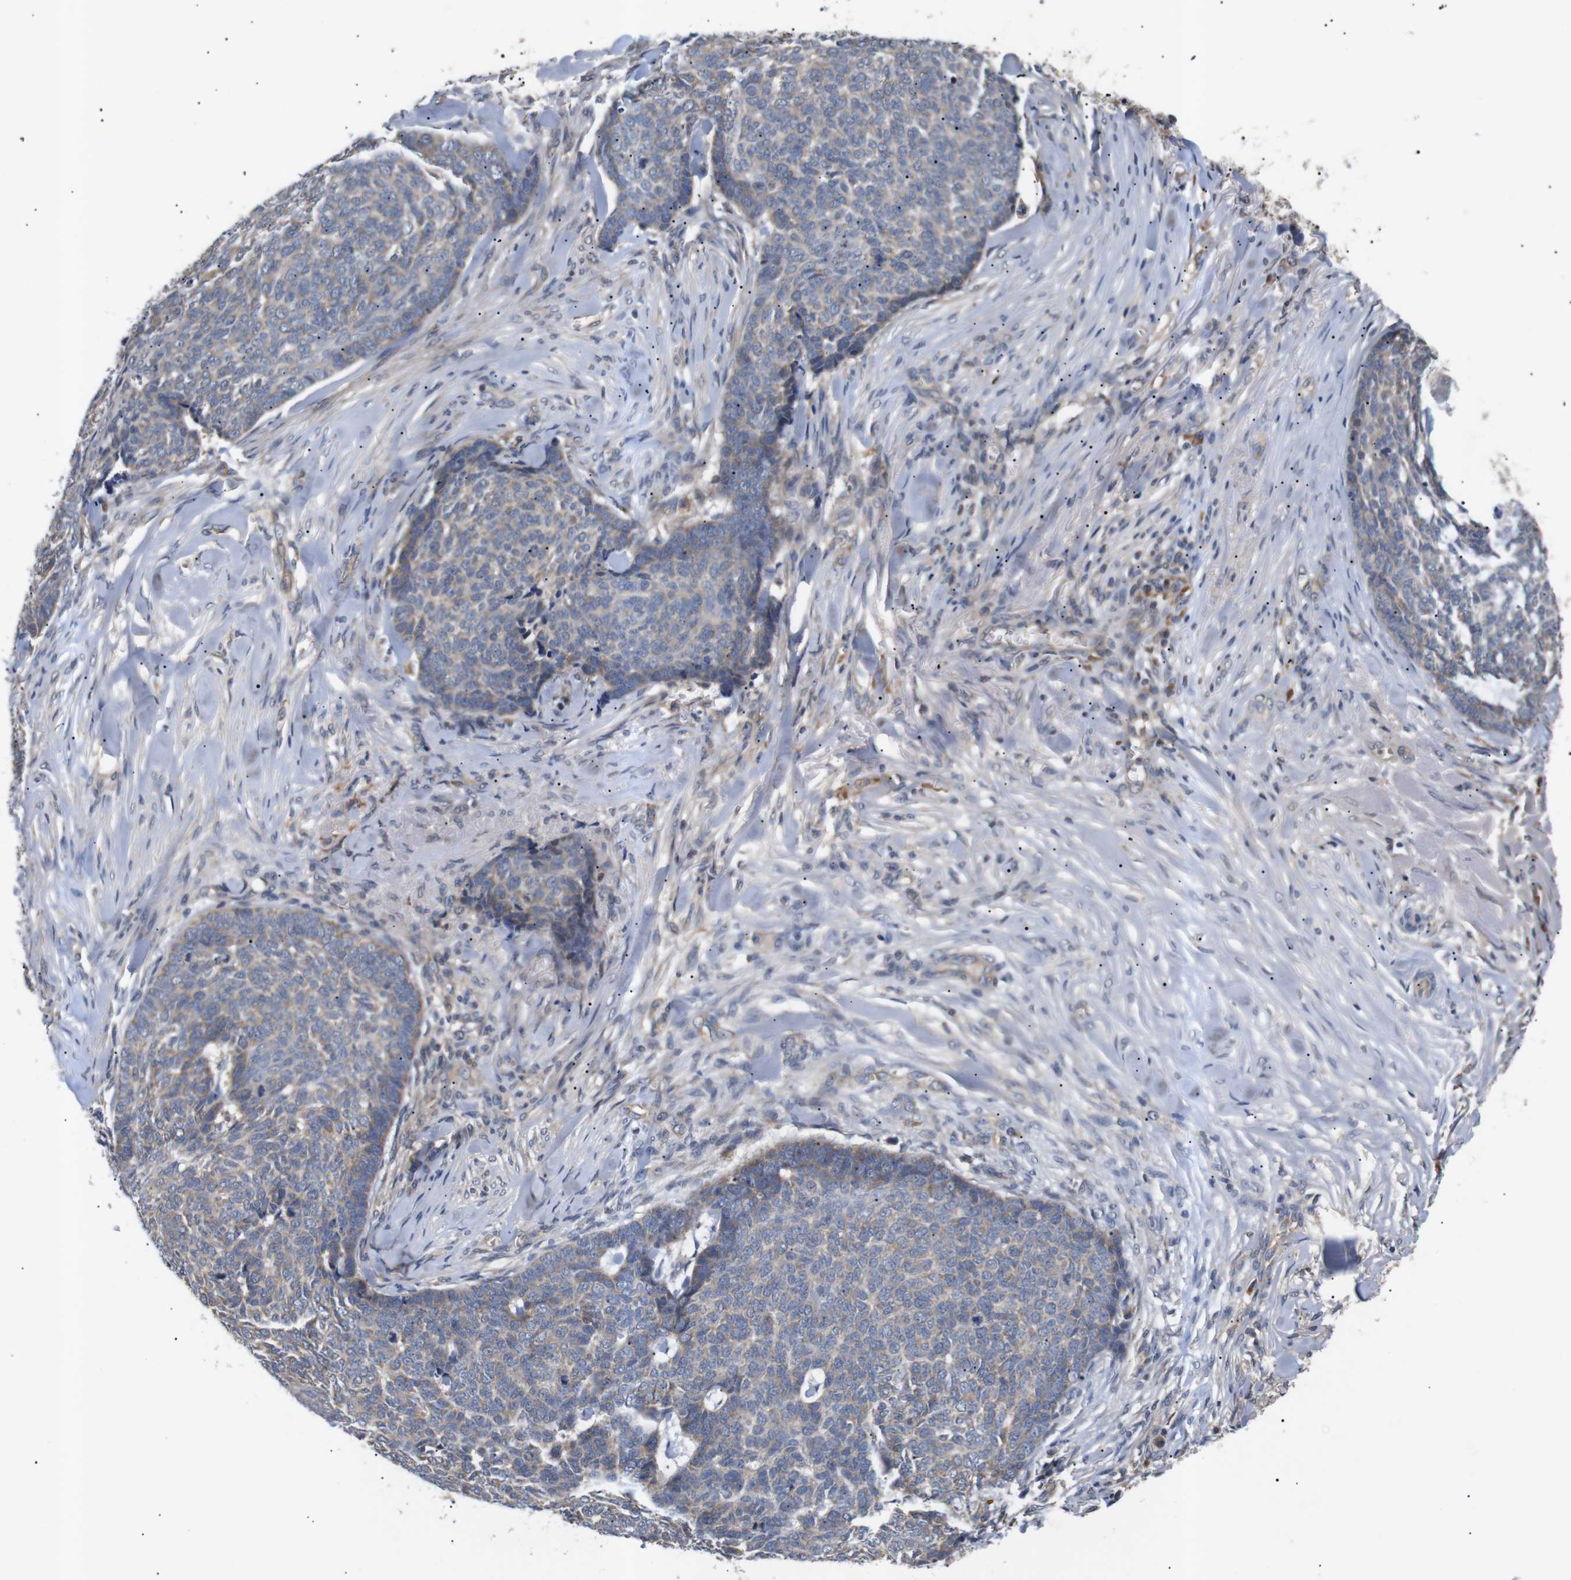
{"staining": {"intensity": "weak", "quantity": ">75%", "location": "cytoplasmic/membranous"}, "tissue": "skin cancer", "cell_type": "Tumor cells", "image_type": "cancer", "snomed": [{"axis": "morphology", "description": "Basal cell carcinoma"}, {"axis": "topography", "description": "Skin"}], "caption": "A micrograph of skin cancer (basal cell carcinoma) stained for a protein demonstrates weak cytoplasmic/membranous brown staining in tumor cells. (DAB (3,3'-diaminobenzidine) IHC with brightfield microscopy, high magnification).", "gene": "RIPK1", "patient": {"sex": "male", "age": 84}}